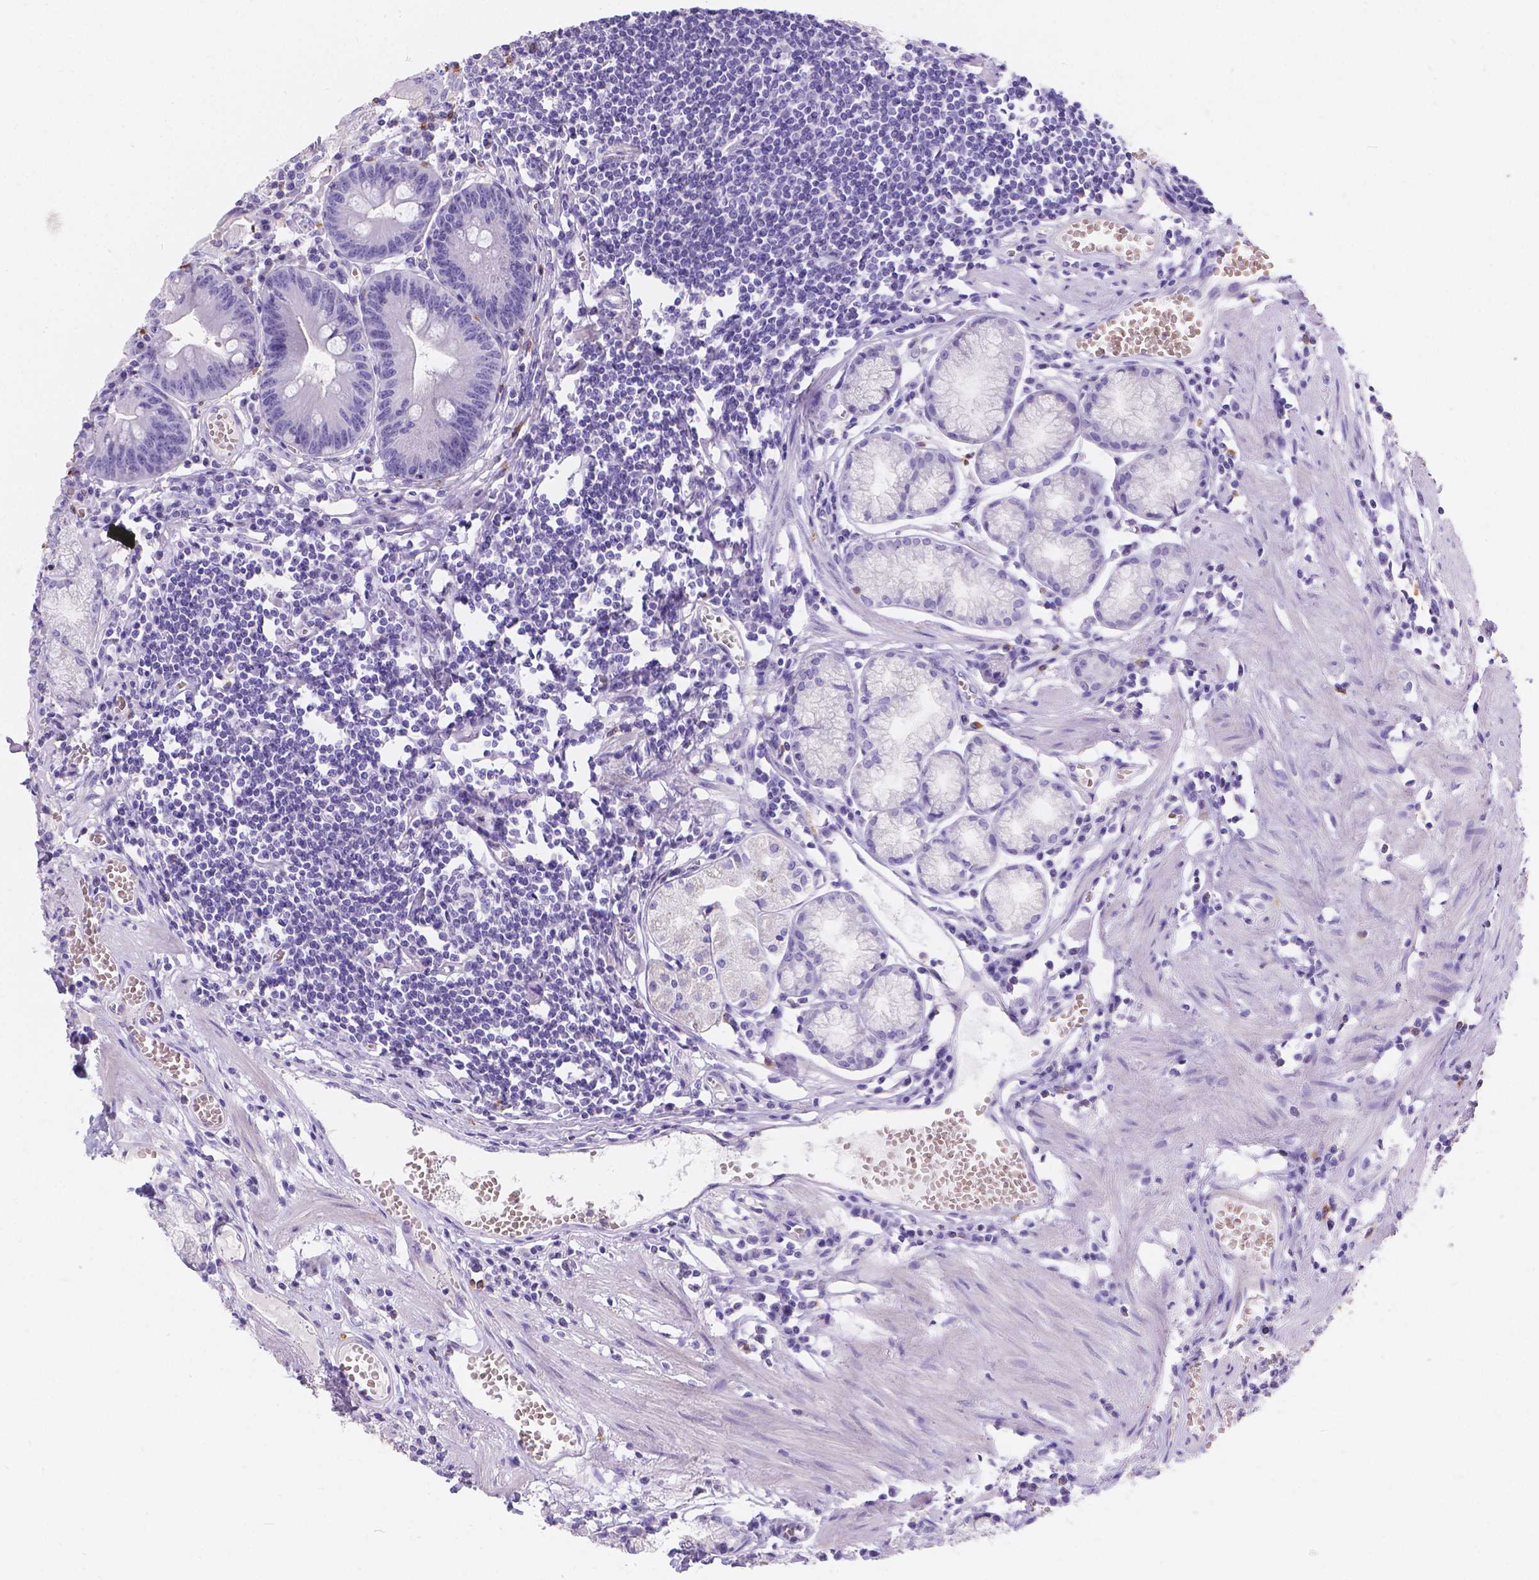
{"staining": {"intensity": "negative", "quantity": "none", "location": "none"}, "tissue": "stomach", "cell_type": "Glandular cells", "image_type": "normal", "snomed": [{"axis": "morphology", "description": "Normal tissue, NOS"}, {"axis": "topography", "description": "Stomach"}], "caption": "A high-resolution micrograph shows immunohistochemistry (IHC) staining of unremarkable stomach, which shows no significant positivity in glandular cells. The staining was performed using DAB (3,3'-diaminobenzidine) to visualize the protein expression in brown, while the nuclei were stained in blue with hematoxylin (Magnification: 20x).", "gene": "GNRHR", "patient": {"sex": "male", "age": 55}}